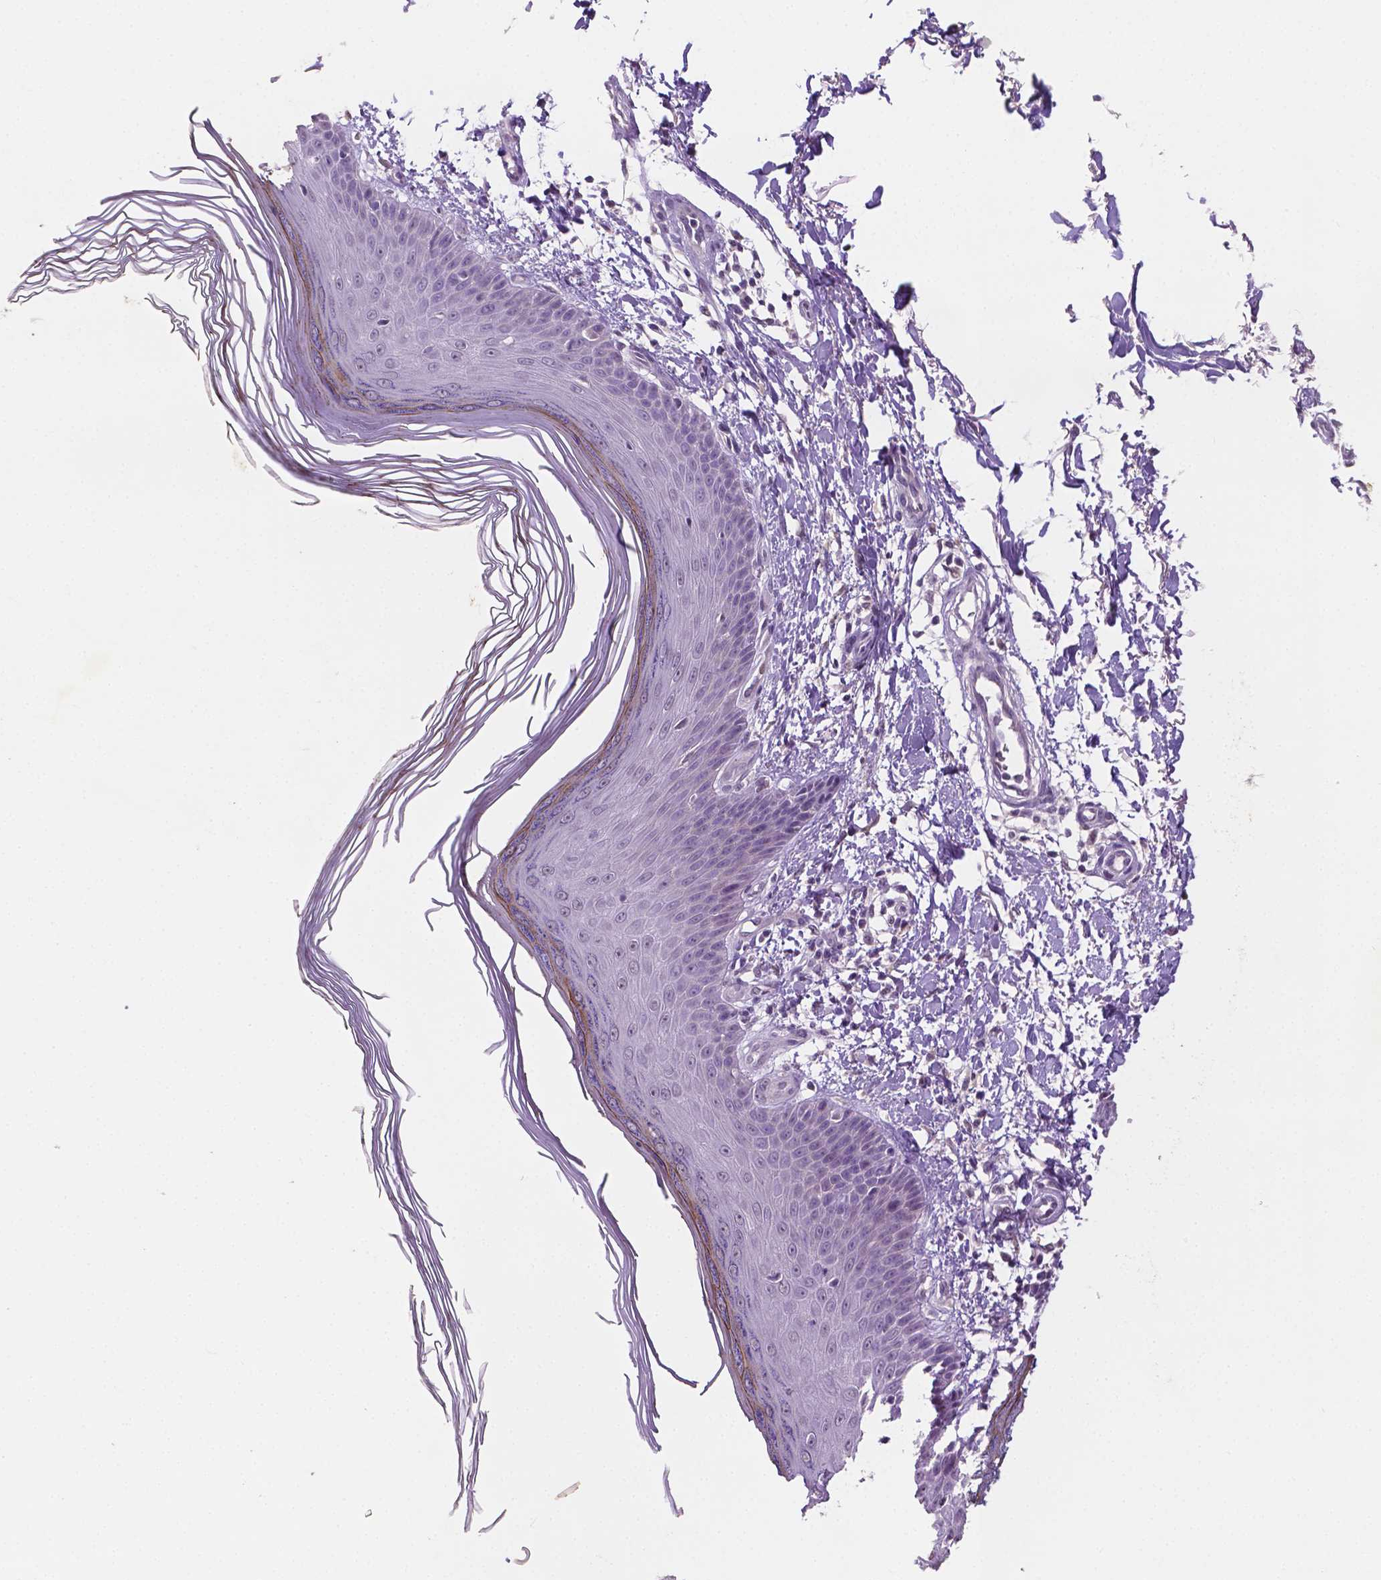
{"staining": {"intensity": "negative", "quantity": "none", "location": "none"}, "tissue": "skin", "cell_type": "Fibroblasts", "image_type": "normal", "snomed": [{"axis": "morphology", "description": "Normal tissue, NOS"}, {"axis": "topography", "description": "Skin"}], "caption": "This is an immunohistochemistry (IHC) histopathology image of benign human skin. There is no expression in fibroblasts.", "gene": "SHLD3", "patient": {"sex": "female", "age": 62}}